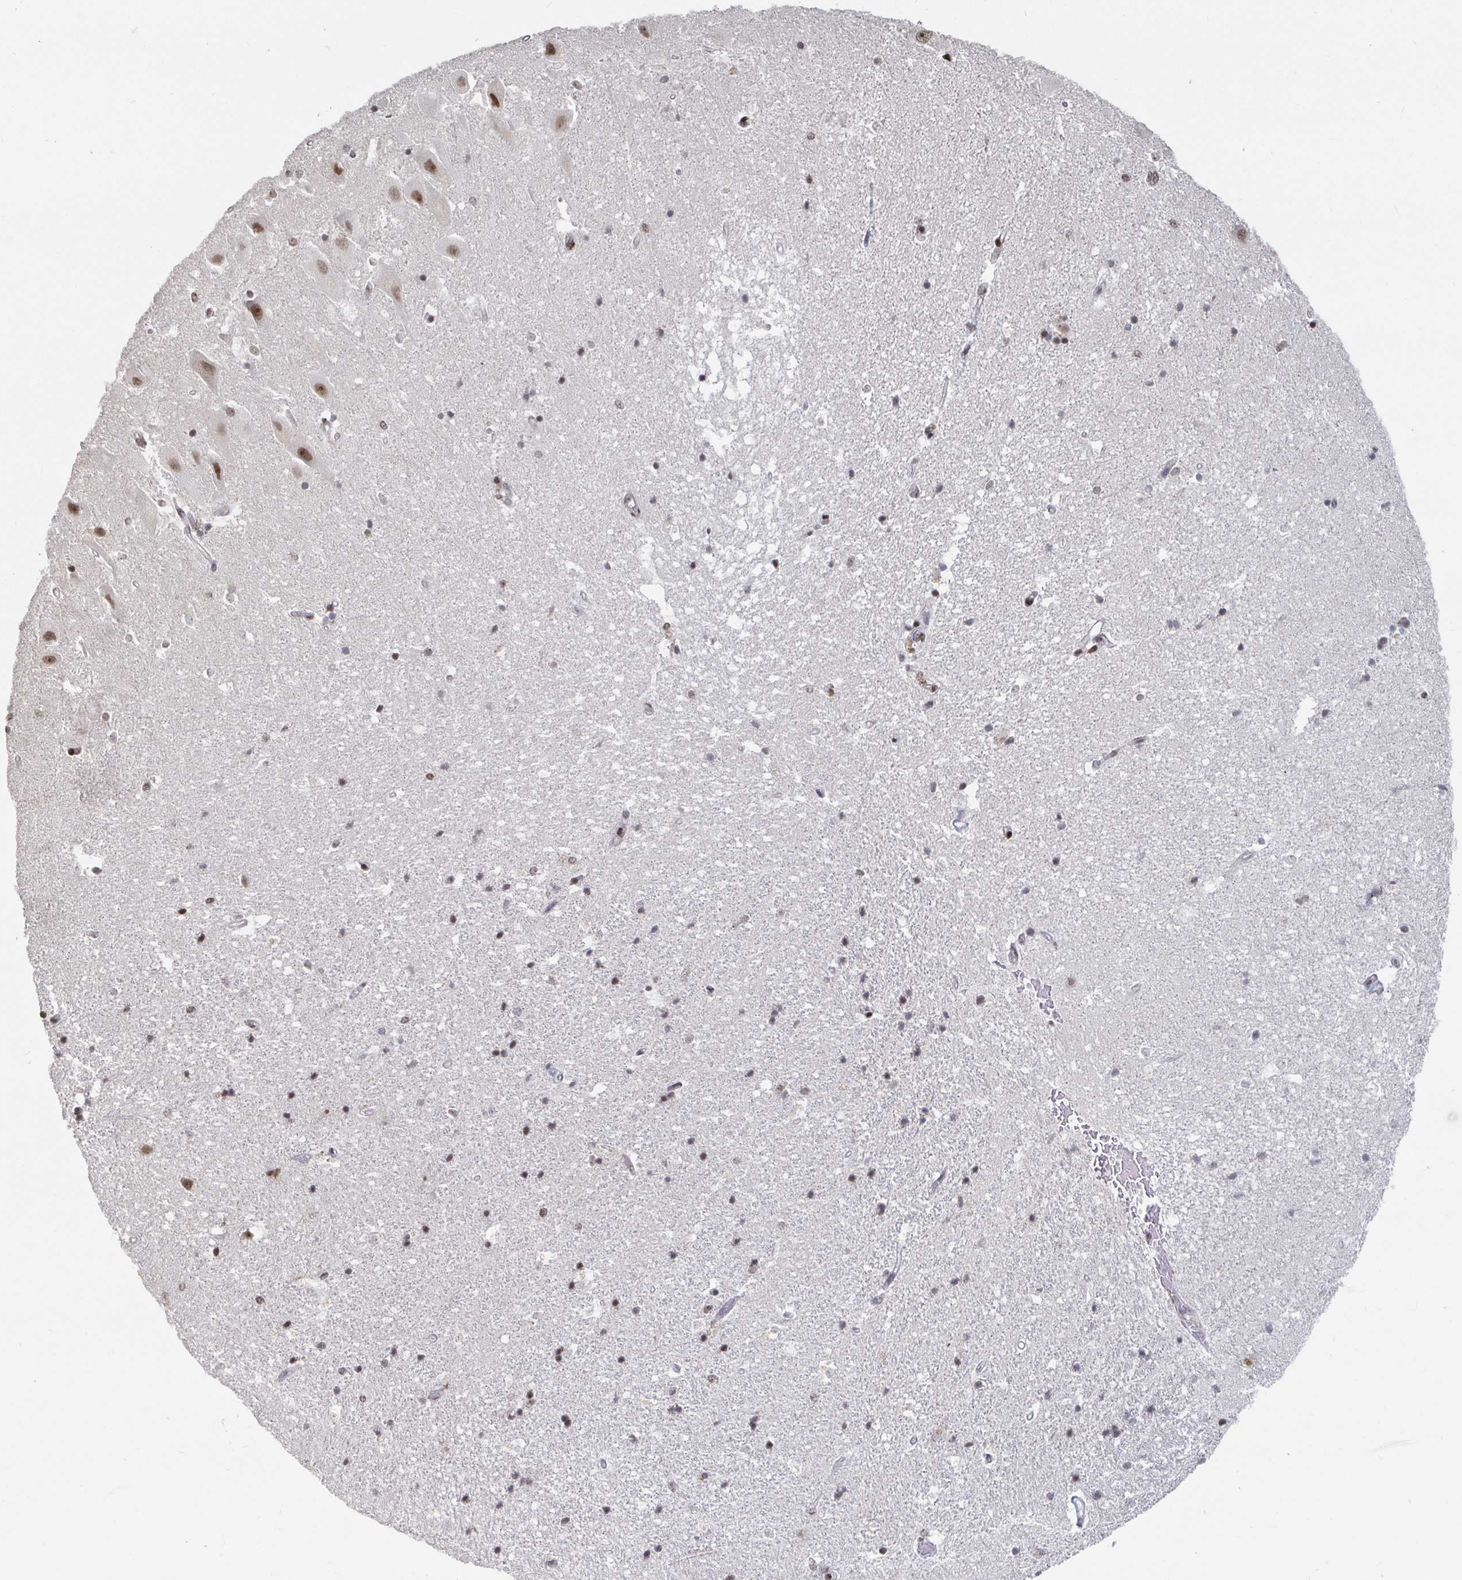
{"staining": {"intensity": "moderate", "quantity": "<25%", "location": "nuclear"}, "tissue": "hippocampus", "cell_type": "Glial cells", "image_type": "normal", "snomed": [{"axis": "morphology", "description": "Normal tissue, NOS"}, {"axis": "topography", "description": "Hippocampus"}], "caption": "Immunohistochemistry (IHC) histopathology image of normal human hippocampus stained for a protein (brown), which displays low levels of moderate nuclear staining in about <25% of glial cells.", "gene": "ZDHHC12", "patient": {"sex": "male", "age": 63}}